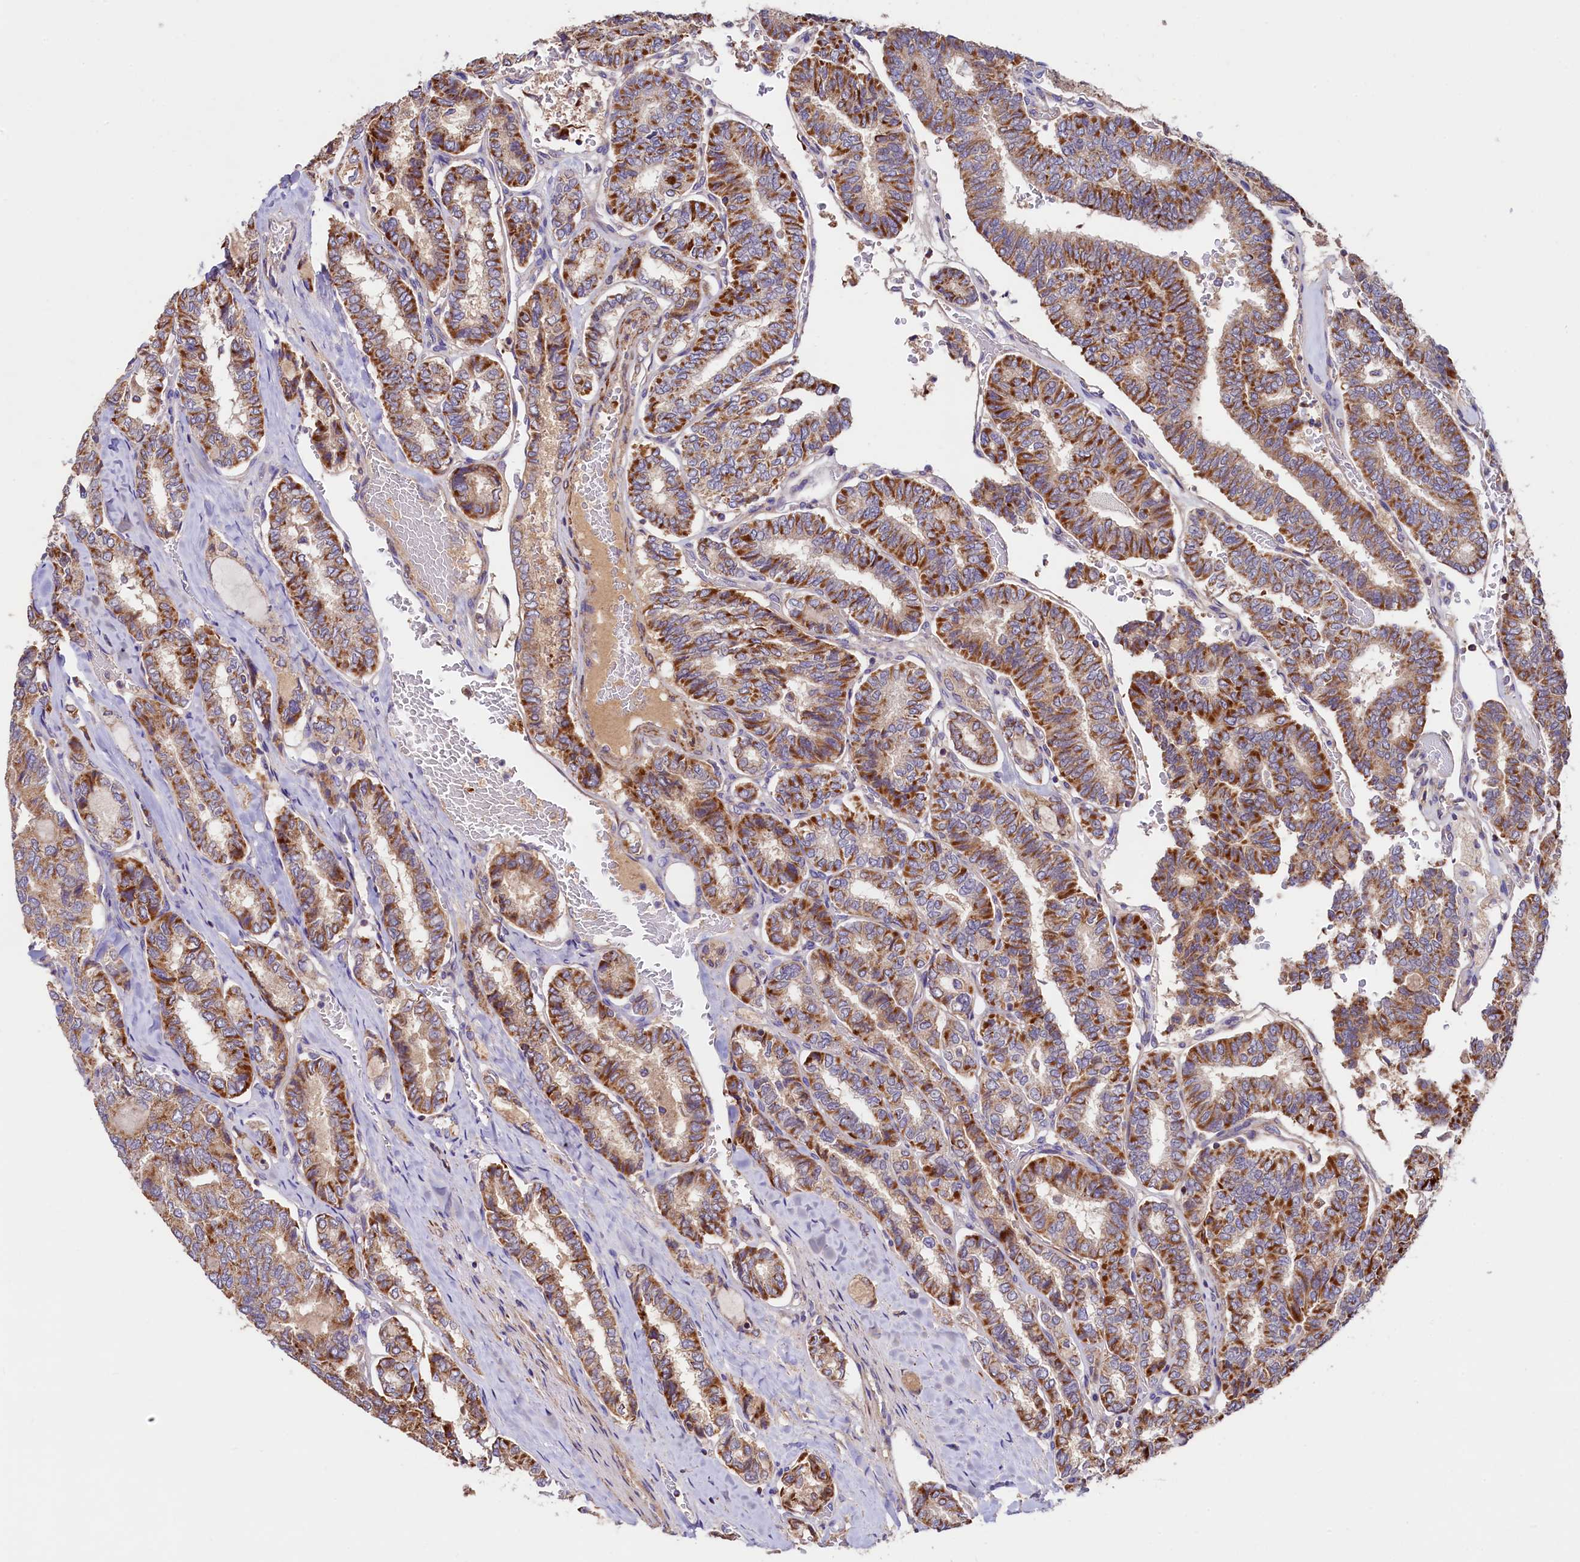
{"staining": {"intensity": "strong", "quantity": ">75%", "location": "cytoplasmic/membranous"}, "tissue": "thyroid cancer", "cell_type": "Tumor cells", "image_type": "cancer", "snomed": [{"axis": "morphology", "description": "Papillary adenocarcinoma, NOS"}, {"axis": "topography", "description": "Thyroid gland"}], "caption": "Thyroid cancer (papillary adenocarcinoma) stained with a protein marker exhibits strong staining in tumor cells.", "gene": "CIAO3", "patient": {"sex": "female", "age": 35}}